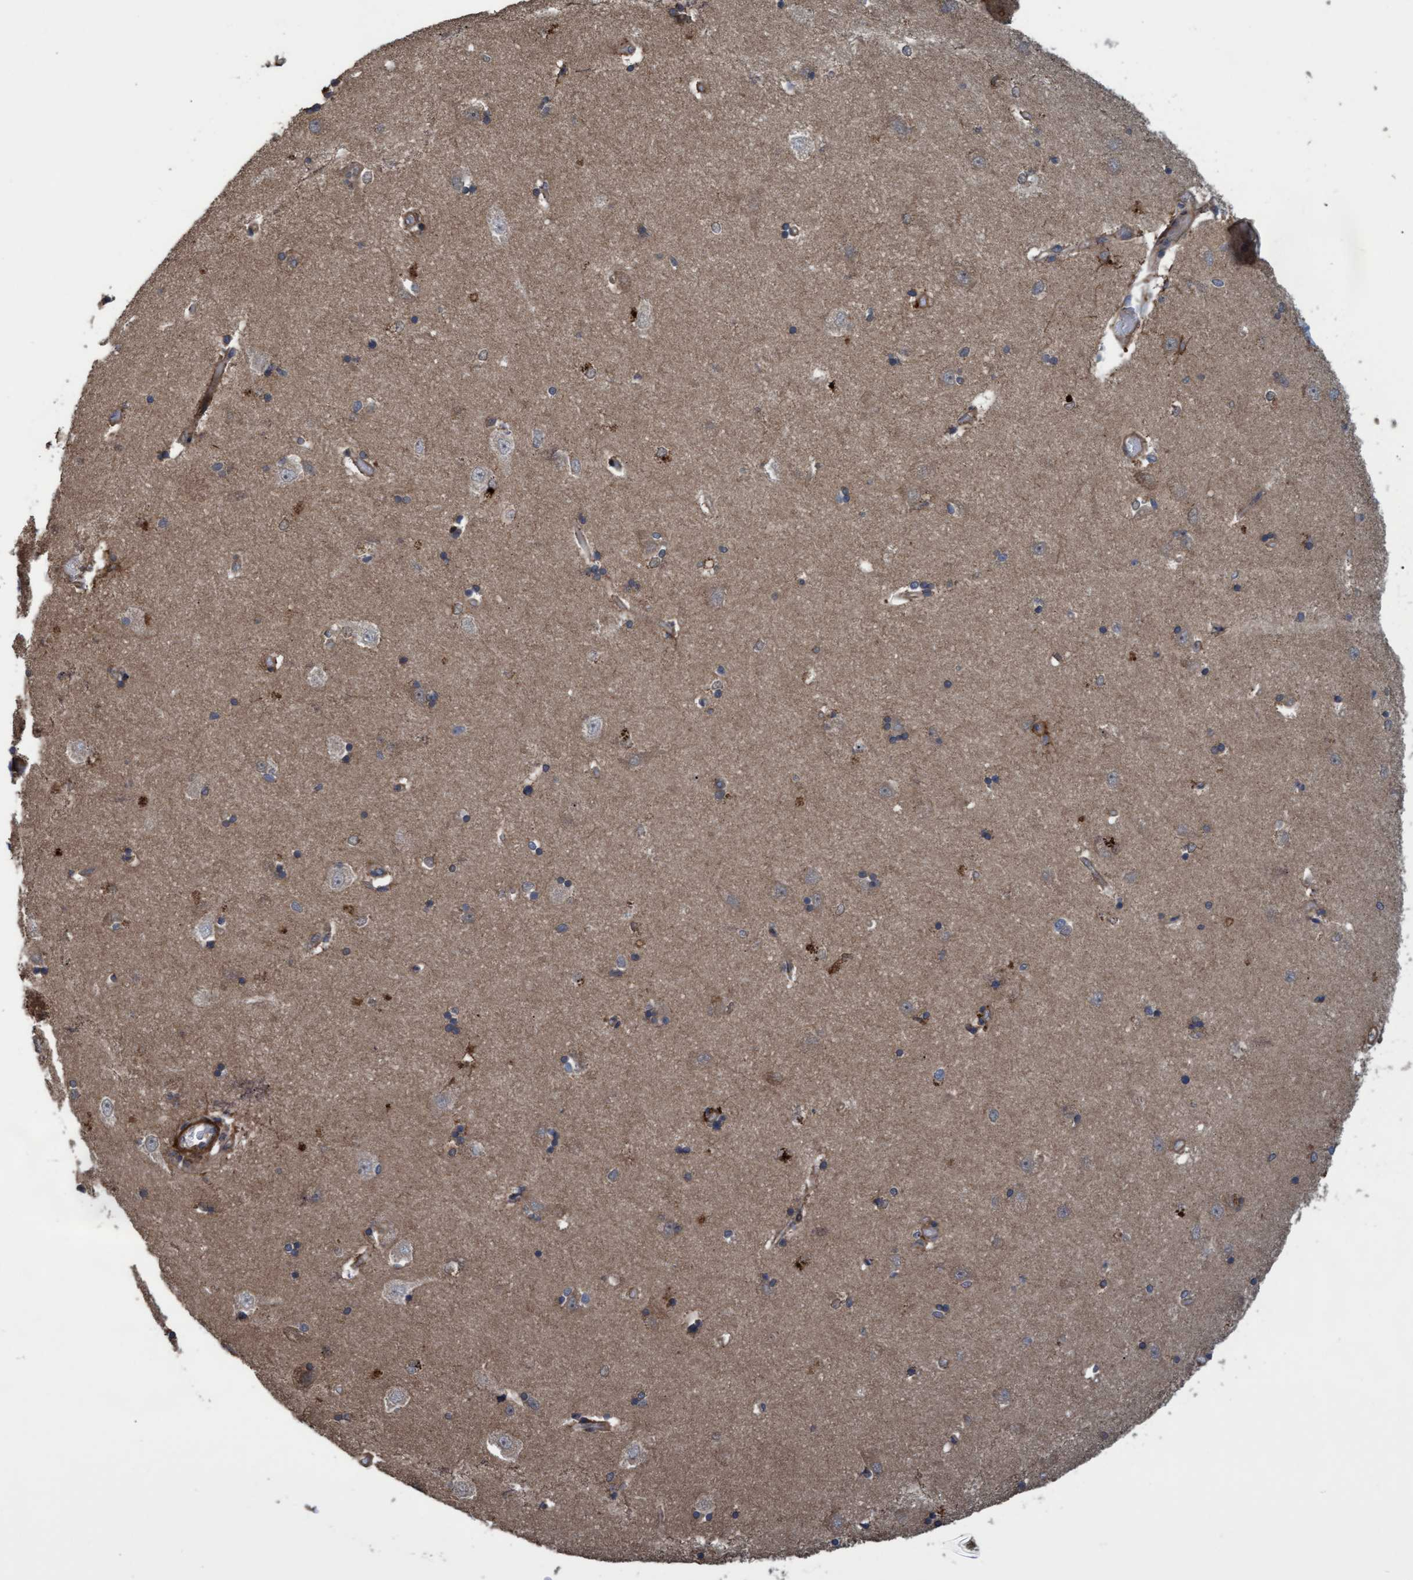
{"staining": {"intensity": "weak", "quantity": "25%-75%", "location": "cytoplasmic/membranous"}, "tissue": "hippocampus", "cell_type": "Glial cells", "image_type": "normal", "snomed": [{"axis": "morphology", "description": "Normal tissue, NOS"}, {"axis": "topography", "description": "Hippocampus"}], "caption": "Benign hippocampus reveals weak cytoplasmic/membranous staining in approximately 25%-75% of glial cells.", "gene": "GGT6", "patient": {"sex": "male", "age": 45}}